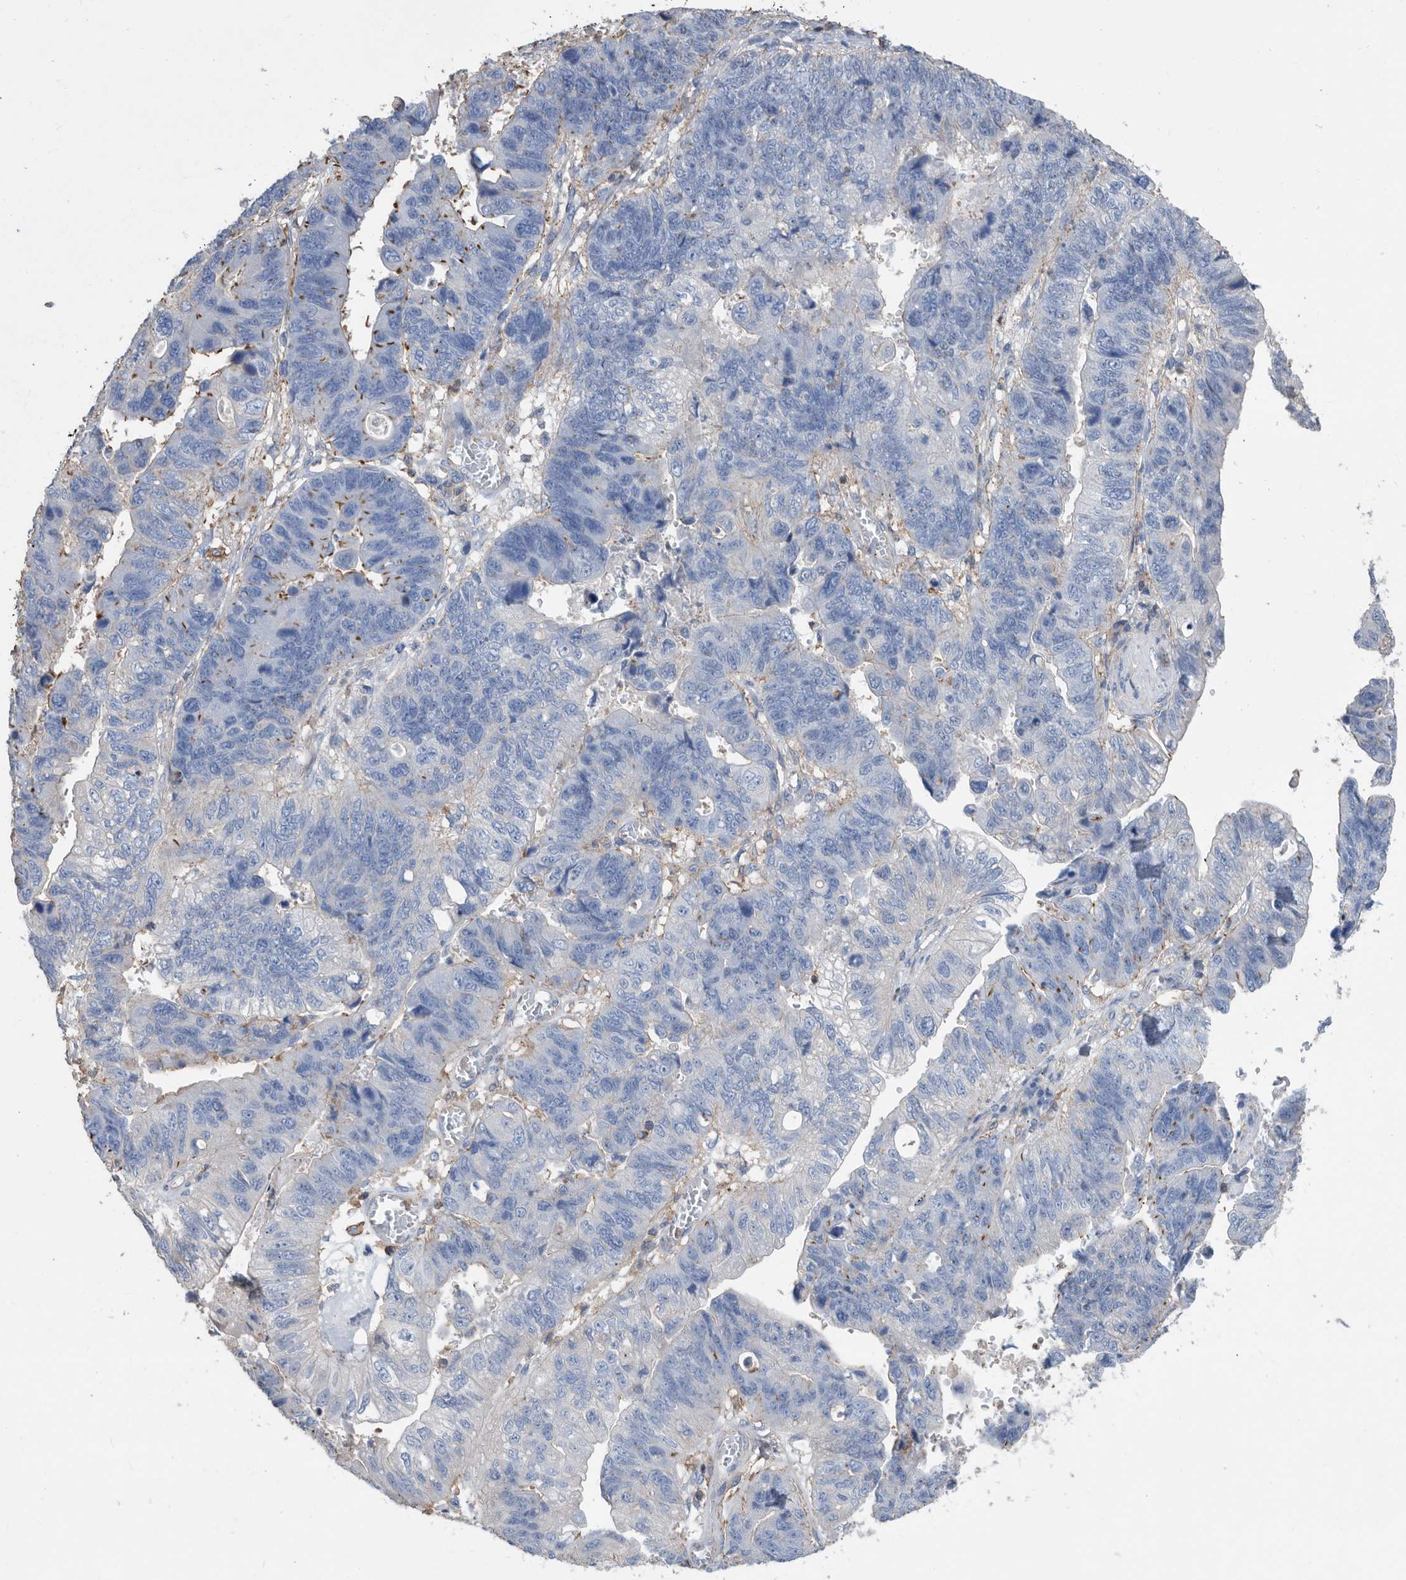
{"staining": {"intensity": "negative", "quantity": "none", "location": "none"}, "tissue": "stomach cancer", "cell_type": "Tumor cells", "image_type": "cancer", "snomed": [{"axis": "morphology", "description": "Adenocarcinoma, NOS"}, {"axis": "topography", "description": "Stomach"}], "caption": "This micrograph is of stomach adenocarcinoma stained with immunohistochemistry to label a protein in brown with the nuclei are counter-stained blue. There is no expression in tumor cells.", "gene": "MS4A4A", "patient": {"sex": "male", "age": 59}}